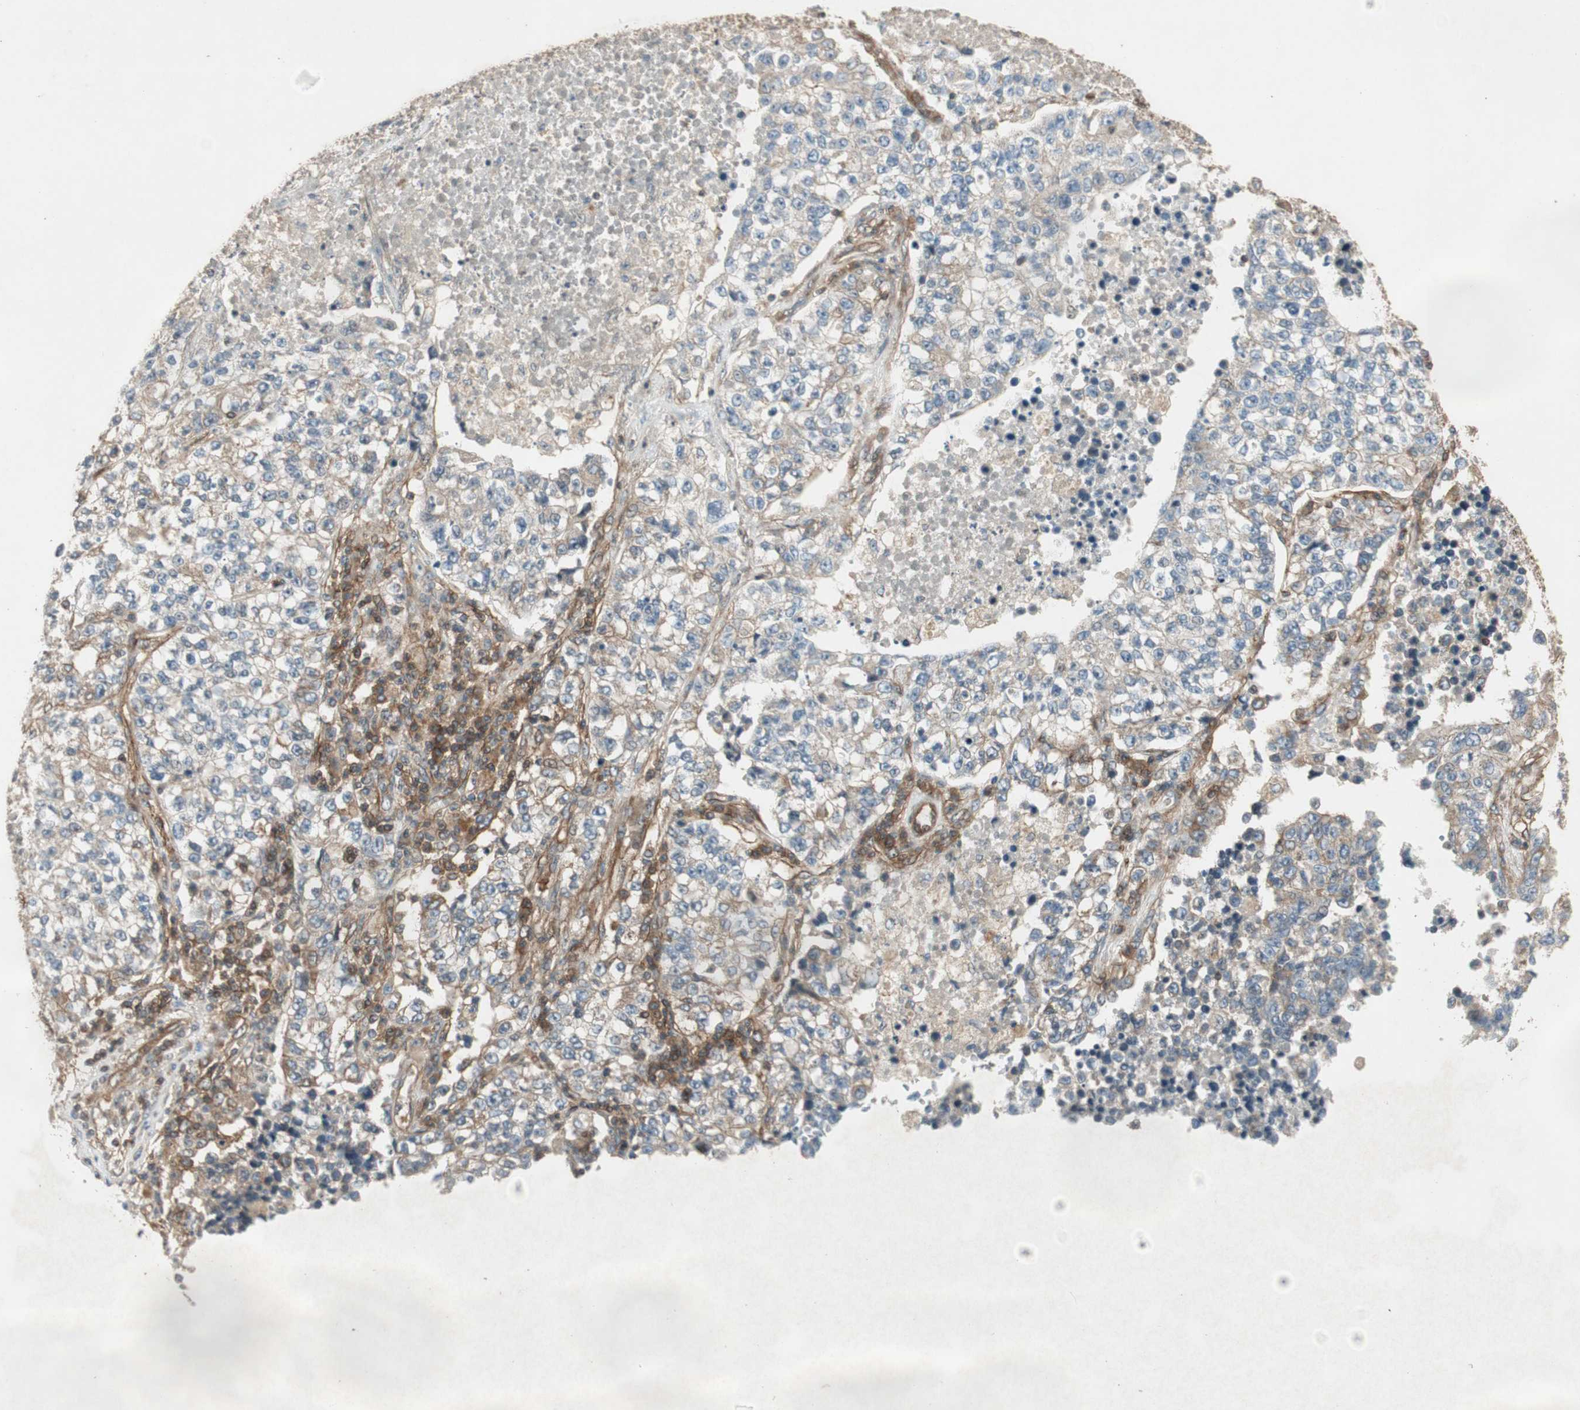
{"staining": {"intensity": "weak", "quantity": "25%-75%", "location": "cytoplasmic/membranous"}, "tissue": "lung cancer", "cell_type": "Tumor cells", "image_type": "cancer", "snomed": [{"axis": "morphology", "description": "Adenocarcinoma, NOS"}, {"axis": "topography", "description": "Lung"}], "caption": "Immunohistochemistry (IHC) of human lung cancer exhibits low levels of weak cytoplasmic/membranous staining in approximately 25%-75% of tumor cells.", "gene": "BTN3A3", "patient": {"sex": "male", "age": 49}}